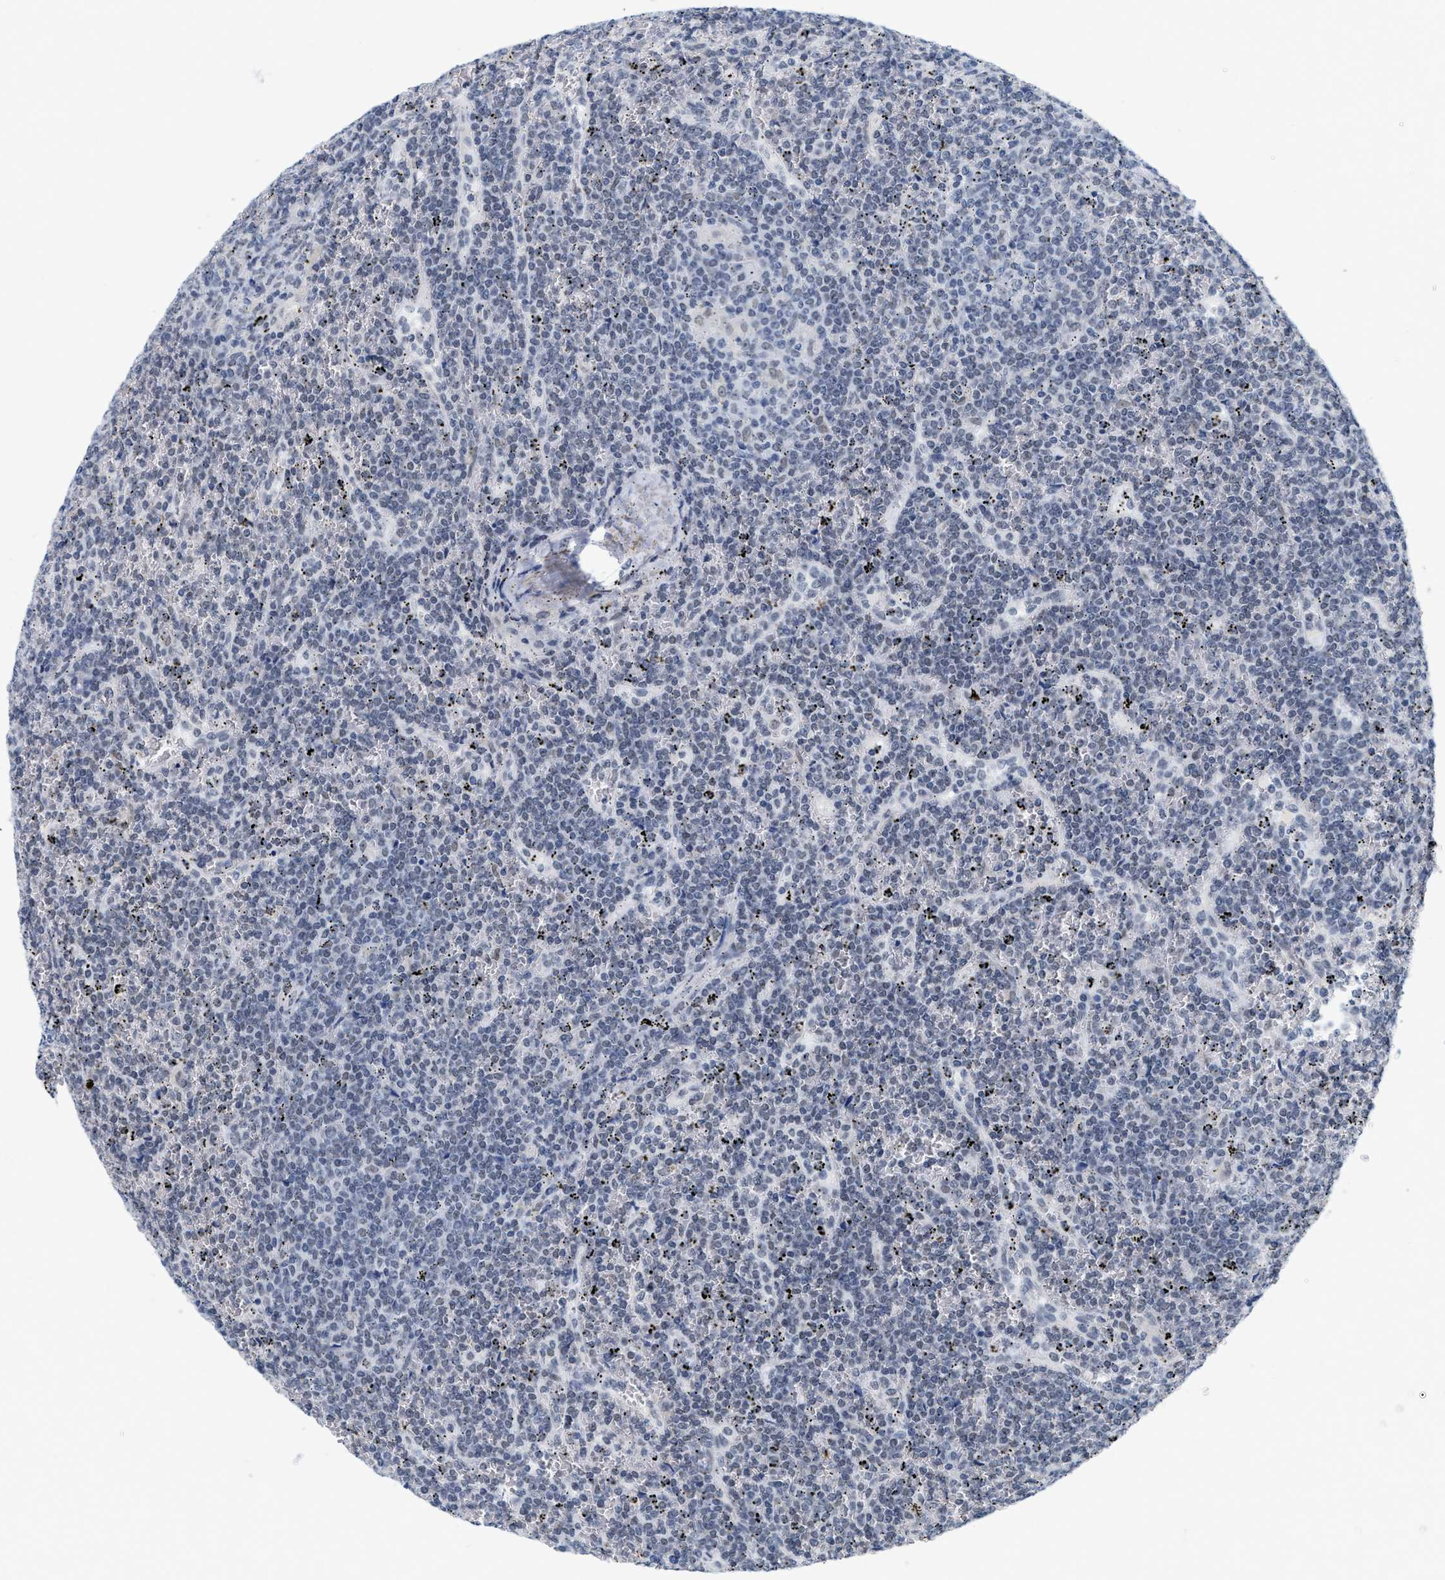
{"staining": {"intensity": "negative", "quantity": "none", "location": "none"}, "tissue": "lymphoma", "cell_type": "Tumor cells", "image_type": "cancer", "snomed": [{"axis": "morphology", "description": "Malignant lymphoma, non-Hodgkin's type, Low grade"}, {"axis": "topography", "description": "Spleen"}], "caption": "Photomicrograph shows no protein expression in tumor cells of lymphoma tissue.", "gene": "XIRP1", "patient": {"sex": "female", "age": 19}}